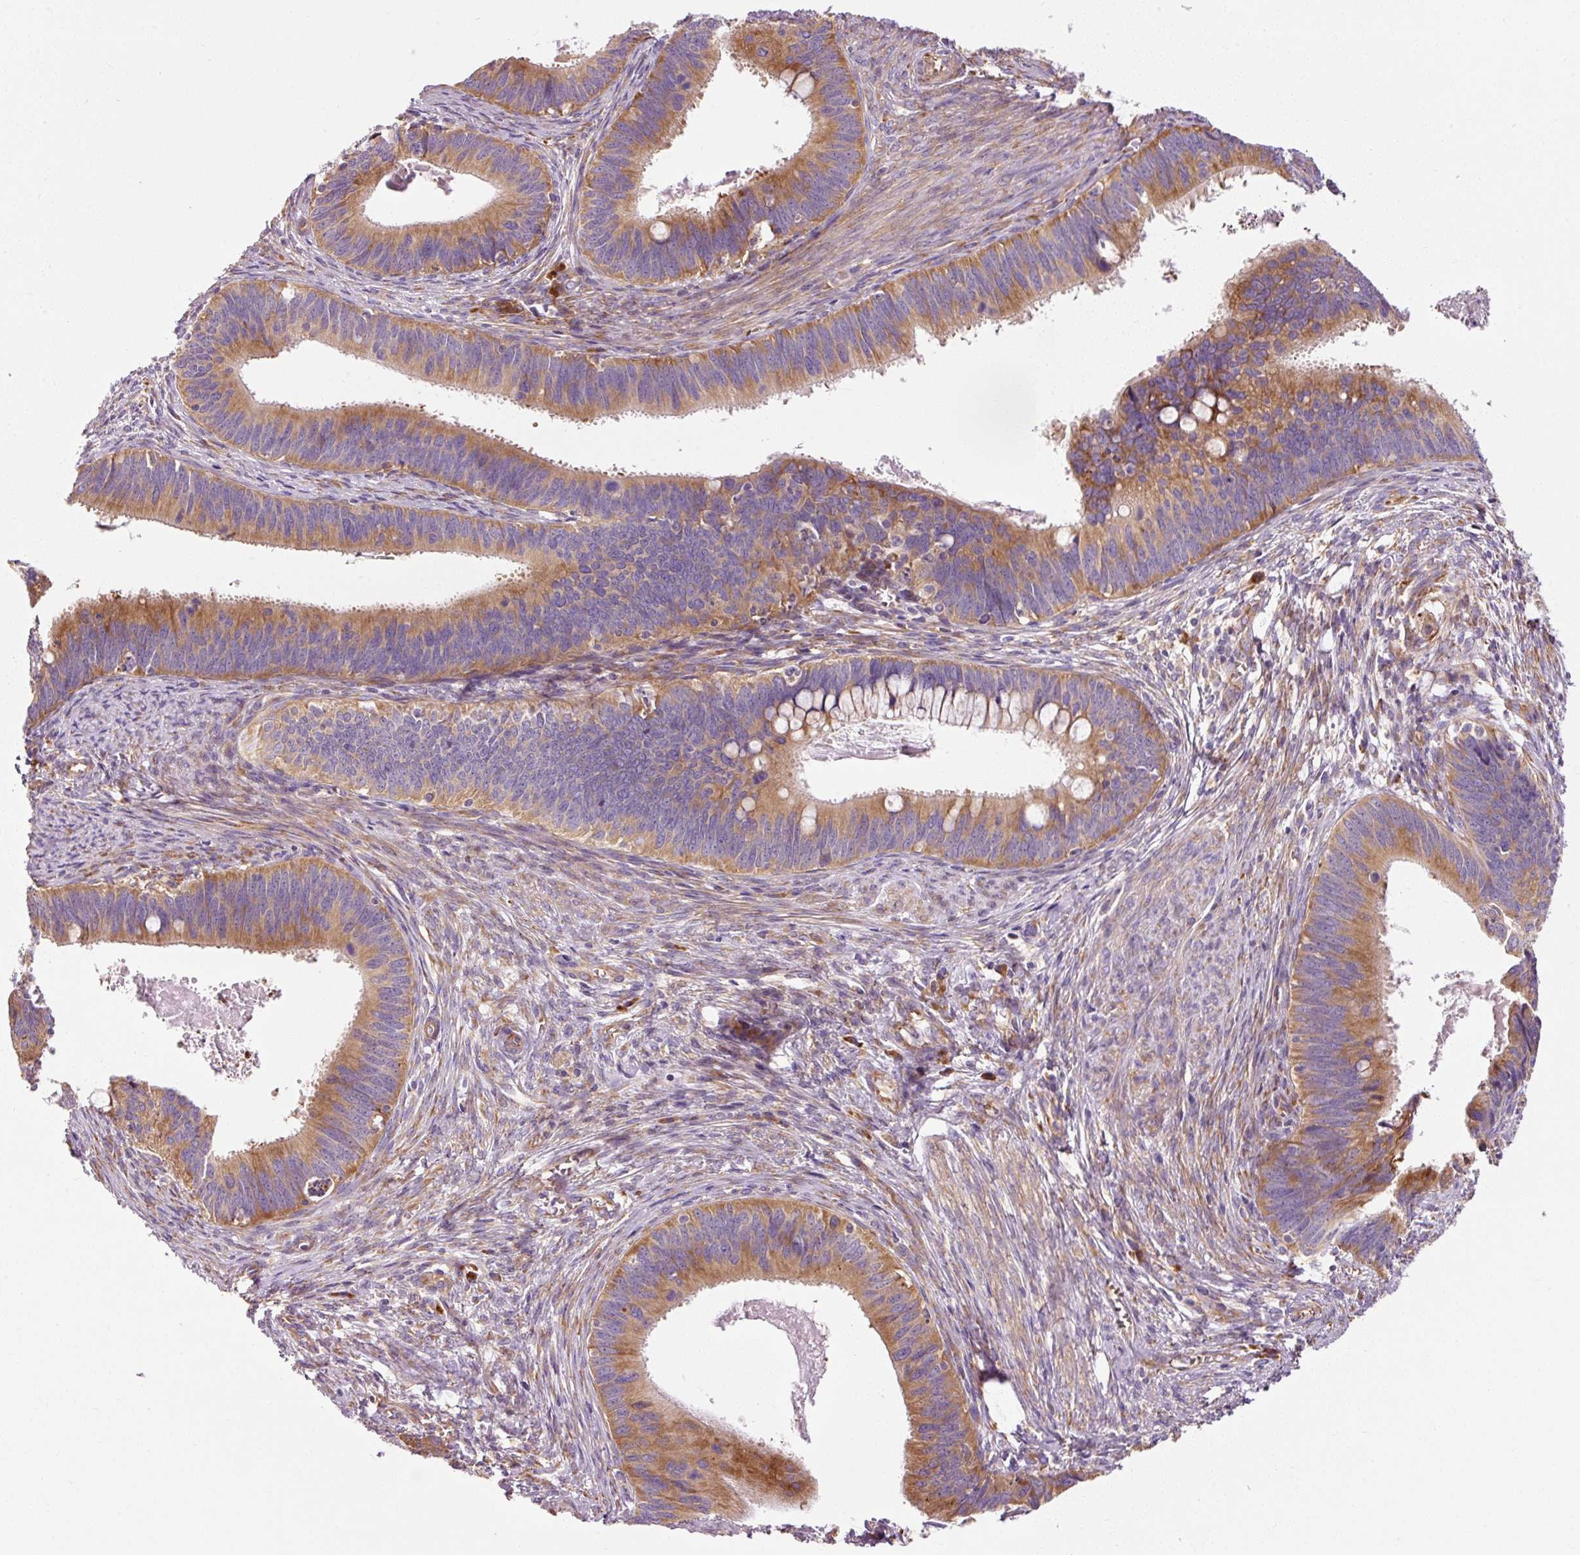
{"staining": {"intensity": "moderate", "quantity": ">75%", "location": "cytoplasmic/membranous"}, "tissue": "cervical cancer", "cell_type": "Tumor cells", "image_type": "cancer", "snomed": [{"axis": "morphology", "description": "Adenocarcinoma, NOS"}, {"axis": "topography", "description": "Cervix"}], "caption": "Immunohistochemistry micrograph of neoplastic tissue: cervical adenocarcinoma stained using immunohistochemistry (IHC) reveals medium levels of moderate protein expression localized specifically in the cytoplasmic/membranous of tumor cells, appearing as a cytoplasmic/membranous brown color.", "gene": "RPL10A", "patient": {"sex": "female", "age": 42}}